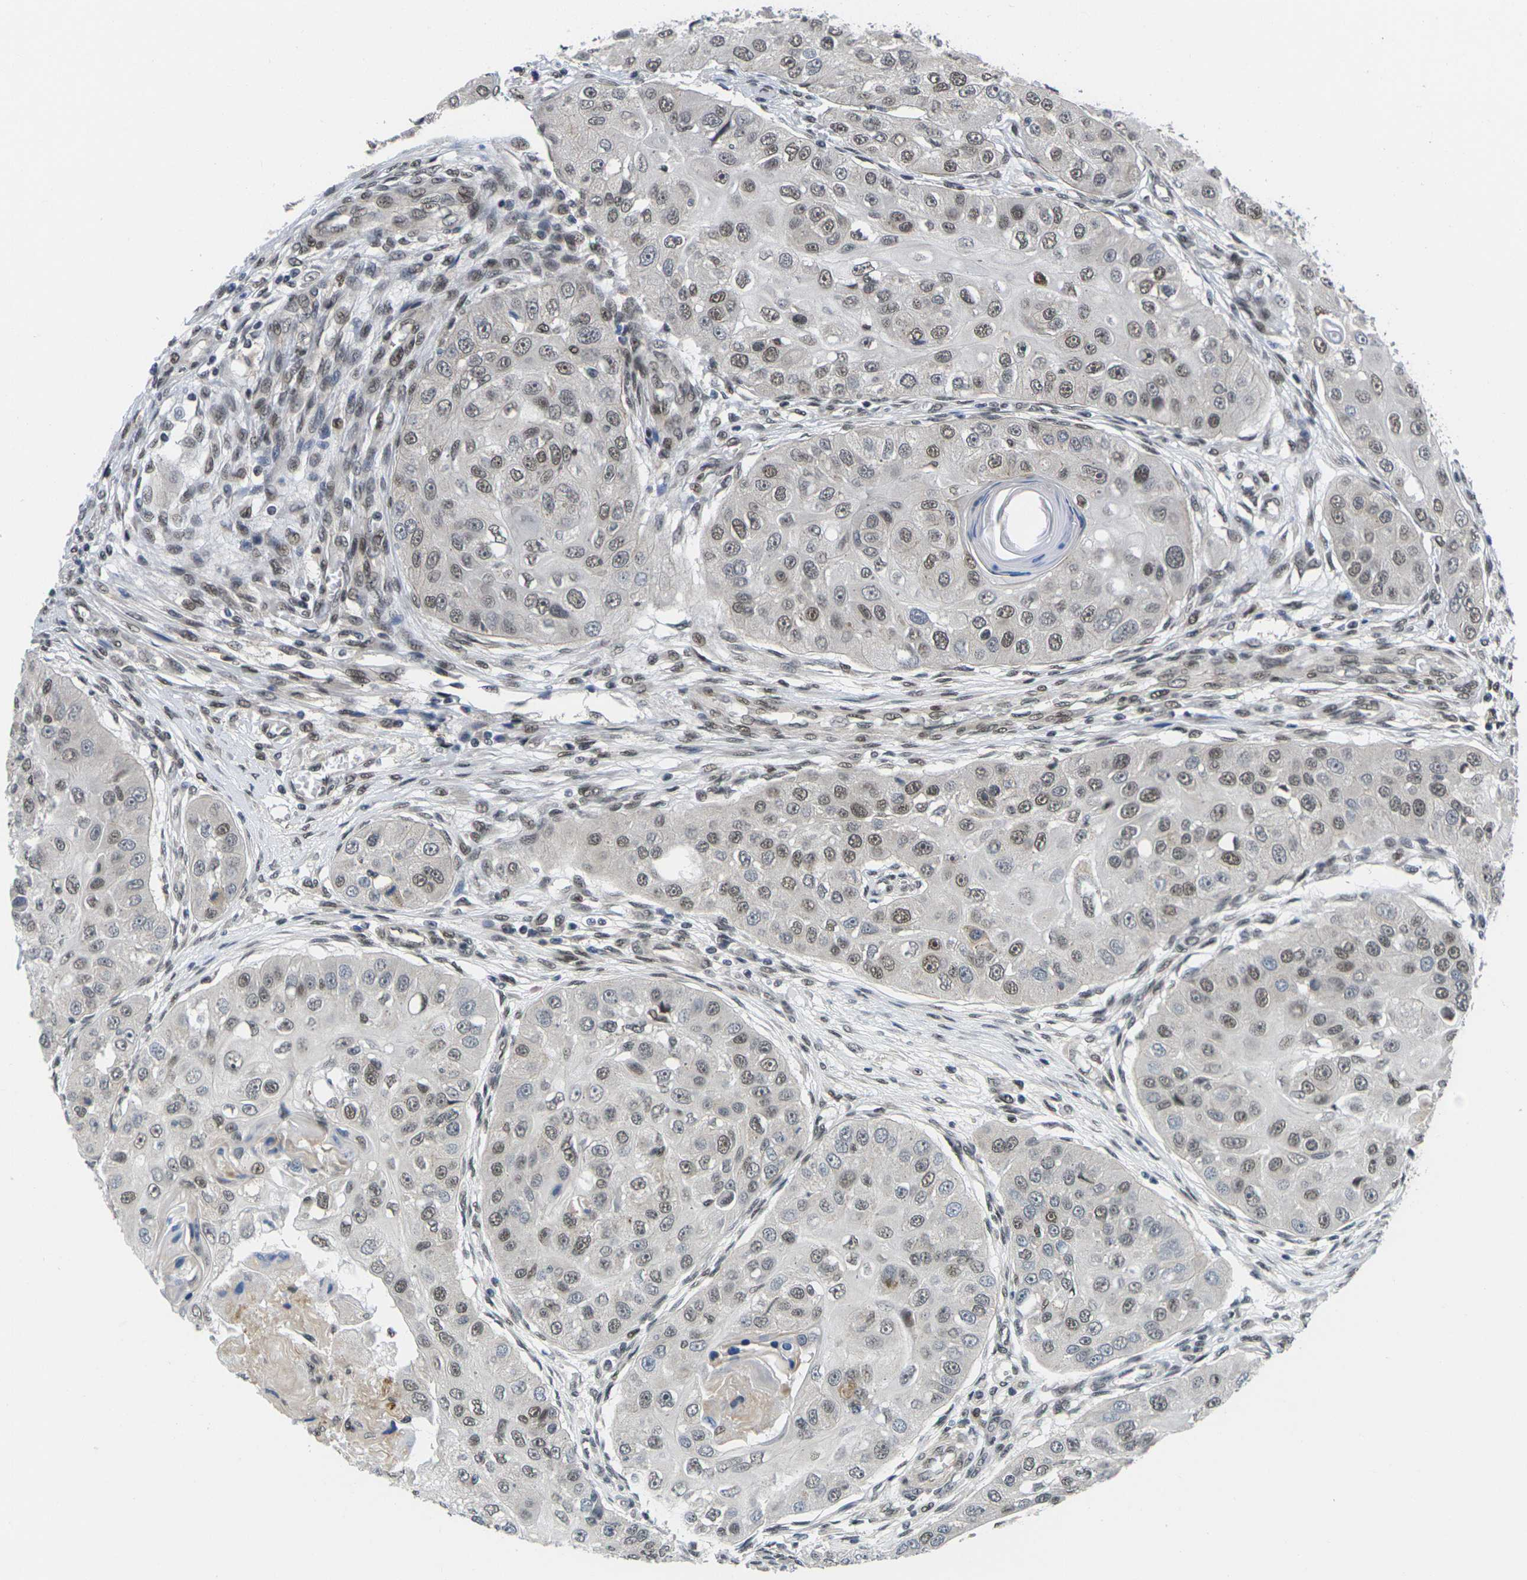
{"staining": {"intensity": "moderate", "quantity": "25%-75%", "location": "nuclear"}, "tissue": "head and neck cancer", "cell_type": "Tumor cells", "image_type": "cancer", "snomed": [{"axis": "morphology", "description": "Normal tissue, NOS"}, {"axis": "morphology", "description": "Squamous cell carcinoma, NOS"}, {"axis": "topography", "description": "Skeletal muscle"}, {"axis": "topography", "description": "Head-Neck"}], "caption": "Brown immunohistochemical staining in head and neck squamous cell carcinoma reveals moderate nuclear positivity in approximately 25%-75% of tumor cells.", "gene": "RBM7", "patient": {"sex": "male", "age": 51}}